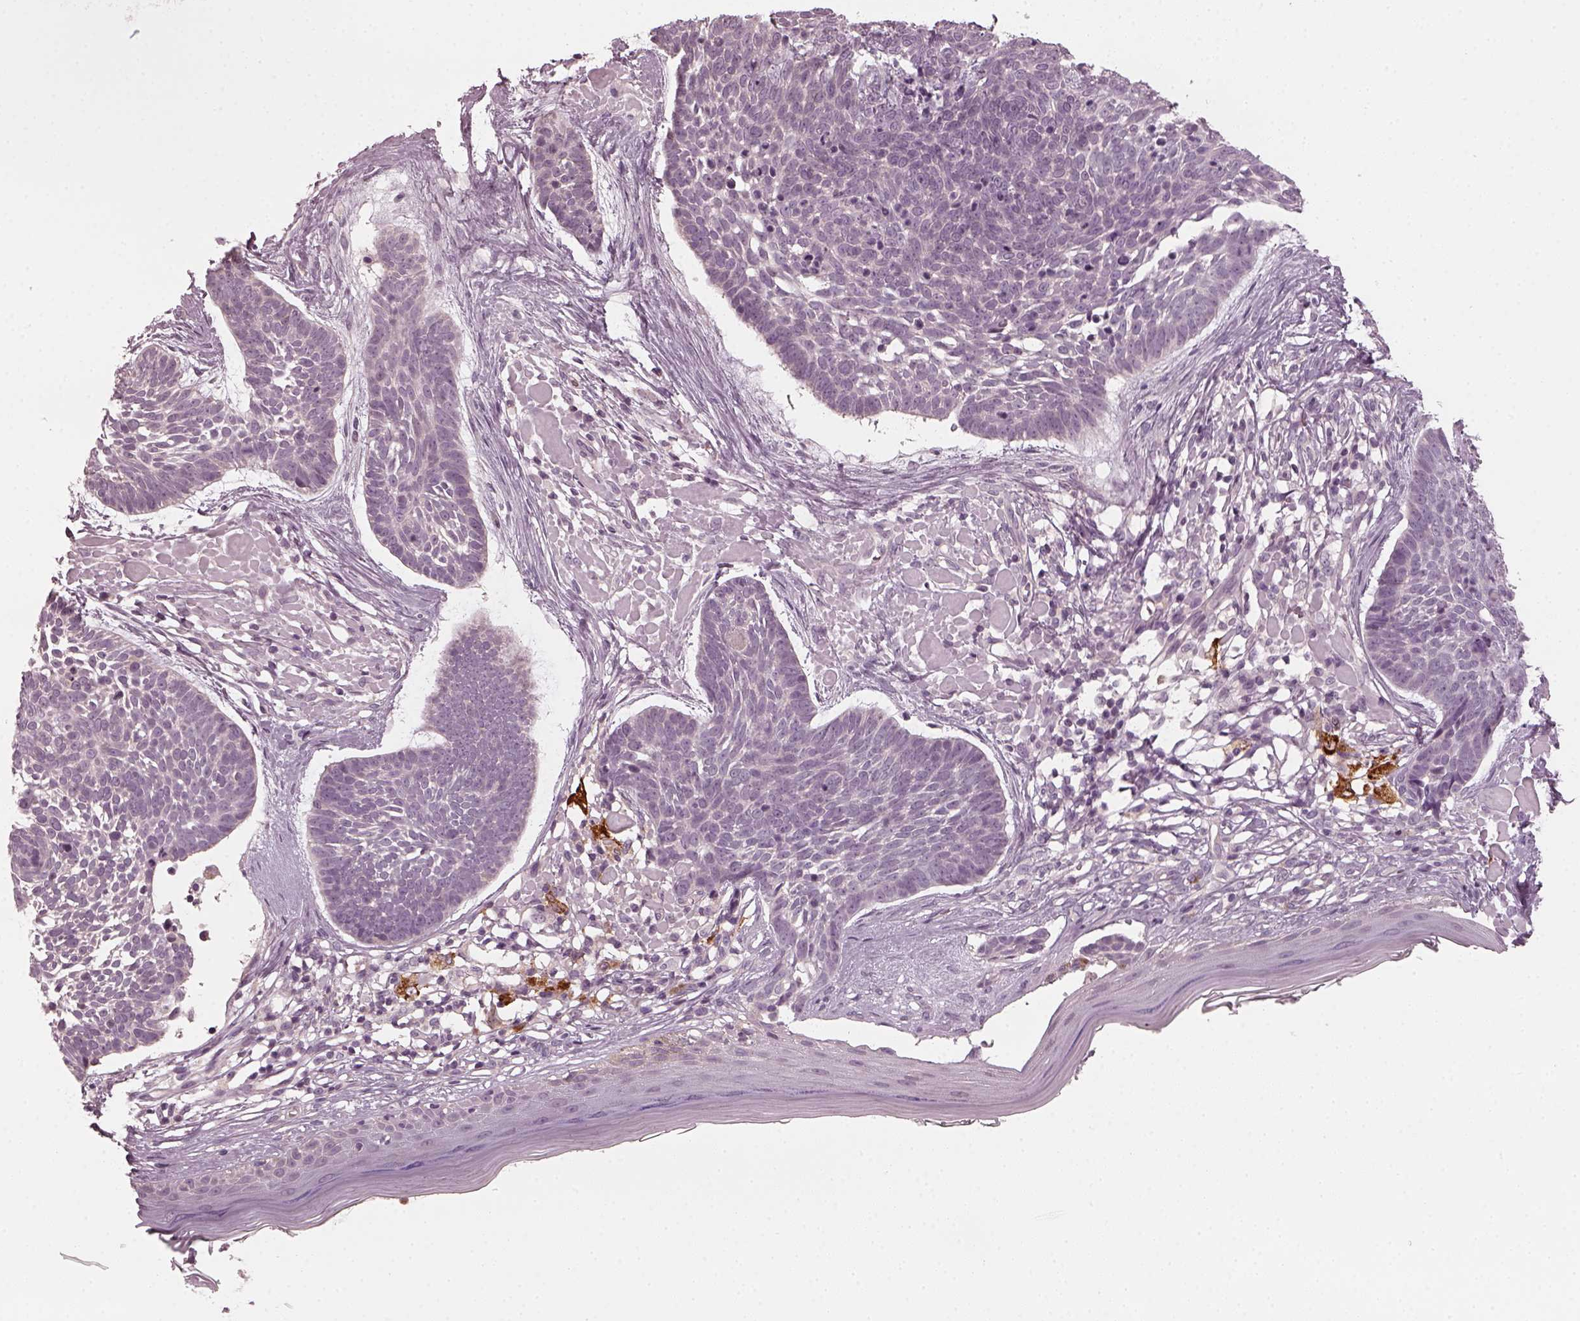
{"staining": {"intensity": "negative", "quantity": "none", "location": "none"}, "tissue": "skin cancer", "cell_type": "Tumor cells", "image_type": "cancer", "snomed": [{"axis": "morphology", "description": "Basal cell carcinoma"}, {"axis": "topography", "description": "Skin"}], "caption": "This is a micrograph of immunohistochemistry staining of skin cancer, which shows no expression in tumor cells. (DAB (3,3'-diaminobenzidine) immunohistochemistry, high magnification).", "gene": "CHIT1", "patient": {"sex": "male", "age": 85}}